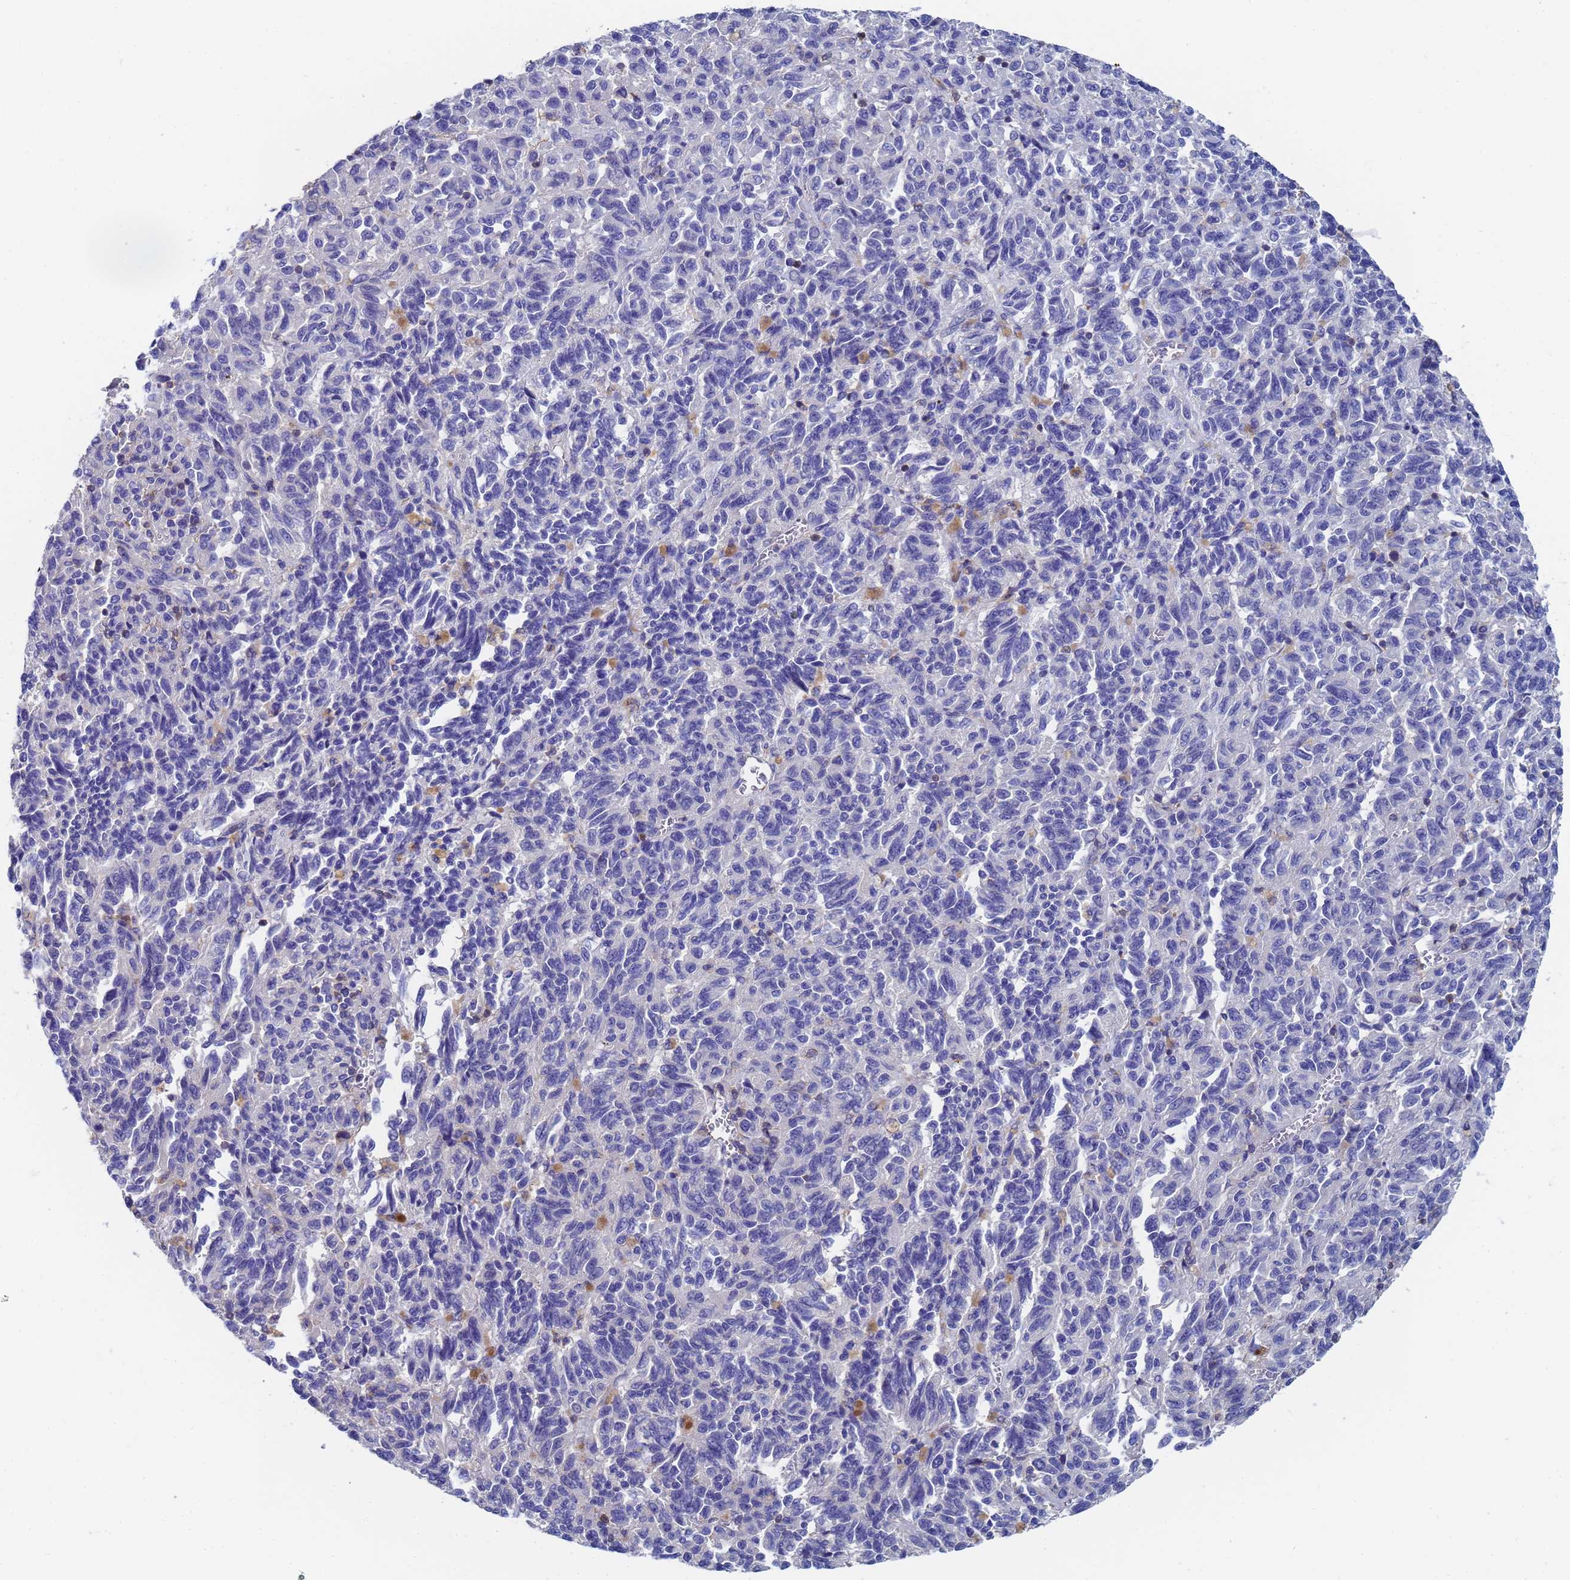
{"staining": {"intensity": "negative", "quantity": "none", "location": "none"}, "tissue": "melanoma", "cell_type": "Tumor cells", "image_type": "cancer", "snomed": [{"axis": "morphology", "description": "Malignant melanoma, Metastatic site"}, {"axis": "topography", "description": "Lung"}], "caption": "Immunohistochemistry of melanoma exhibits no positivity in tumor cells.", "gene": "GCHFR", "patient": {"sex": "male", "age": 64}}